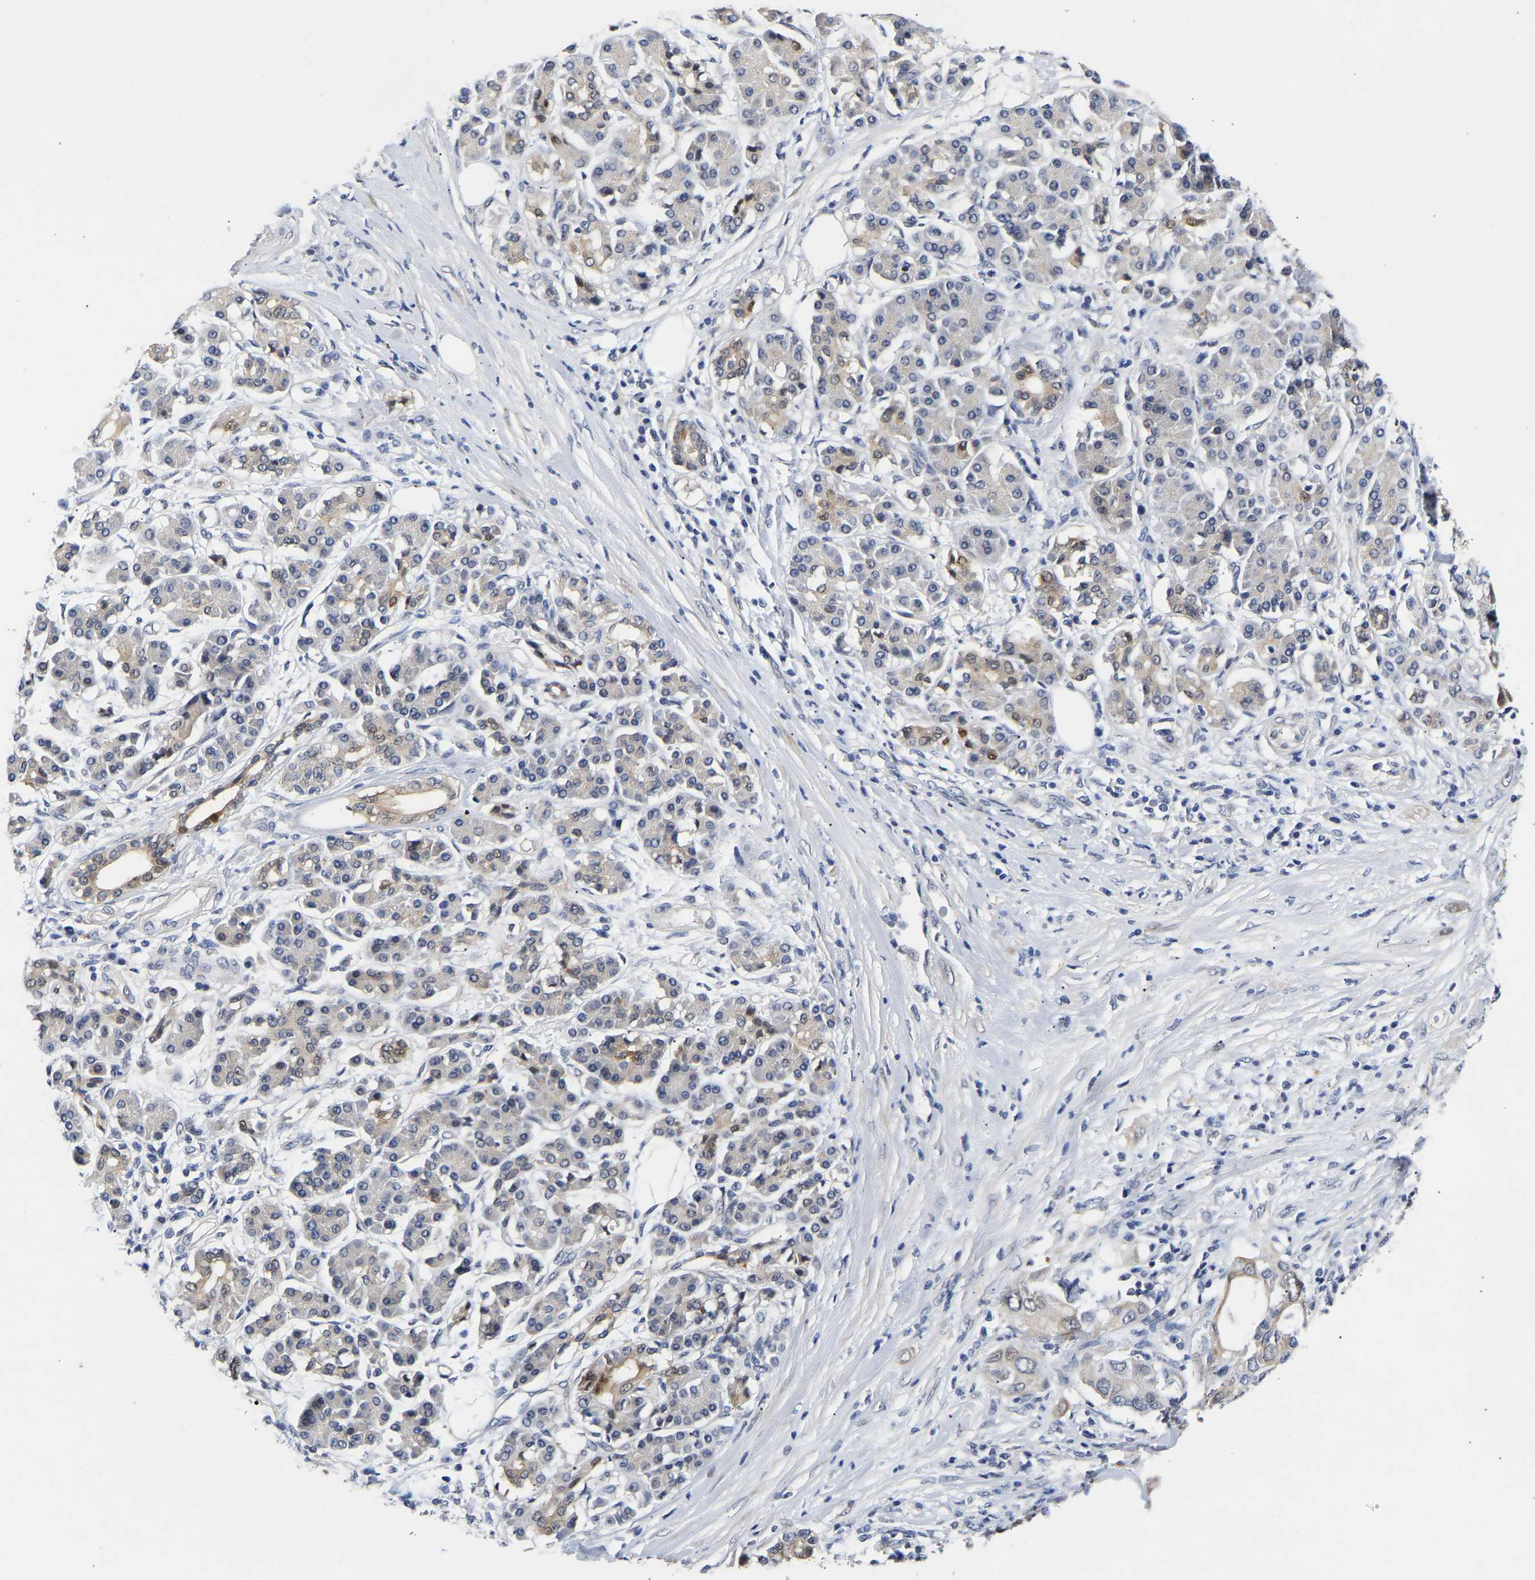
{"staining": {"intensity": "weak", "quantity": "25%-75%", "location": "cytoplasmic/membranous"}, "tissue": "pancreatic cancer", "cell_type": "Tumor cells", "image_type": "cancer", "snomed": [{"axis": "morphology", "description": "Adenocarcinoma, NOS"}, {"axis": "topography", "description": "Pancreas"}], "caption": "A high-resolution image shows immunohistochemistry staining of adenocarcinoma (pancreatic), which reveals weak cytoplasmic/membranous expression in approximately 25%-75% of tumor cells.", "gene": "CCDC6", "patient": {"sex": "female", "age": 56}}